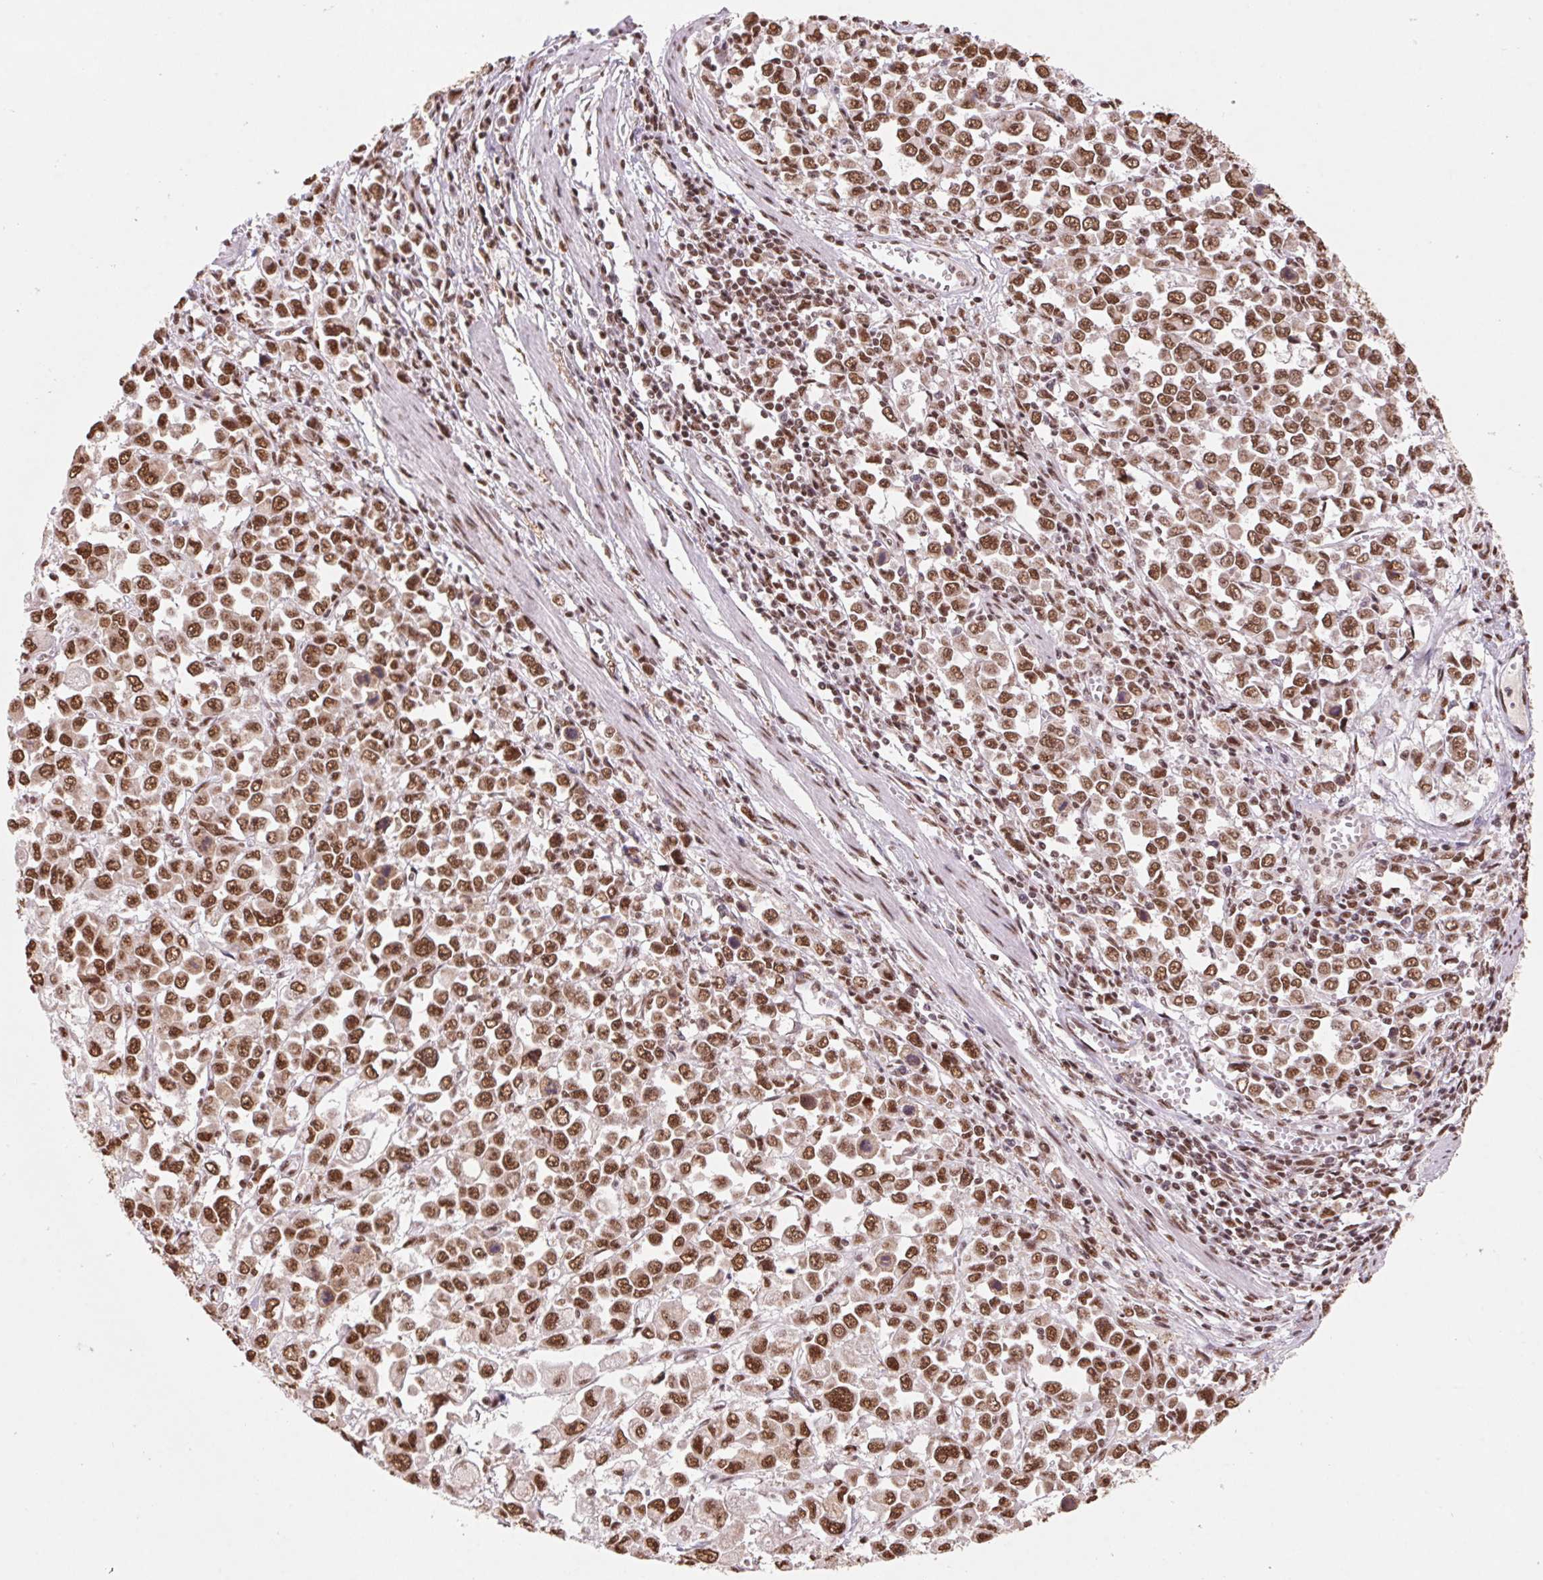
{"staining": {"intensity": "moderate", "quantity": ">75%", "location": "nuclear"}, "tissue": "stomach cancer", "cell_type": "Tumor cells", "image_type": "cancer", "snomed": [{"axis": "morphology", "description": "Adenocarcinoma, NOS"}, {"axis": "topography", "description": "Stomach, upper"}], "caption": "Immunohistochemical staining of human stomach cancer (adenocarcinoma) demonstrates moderate nuclear protein staining in approximately >75% of tumor cells. Nuclei are stained in blue.", "gene": "SNRPG", "patient": {"sex": "male", "age": 70}}